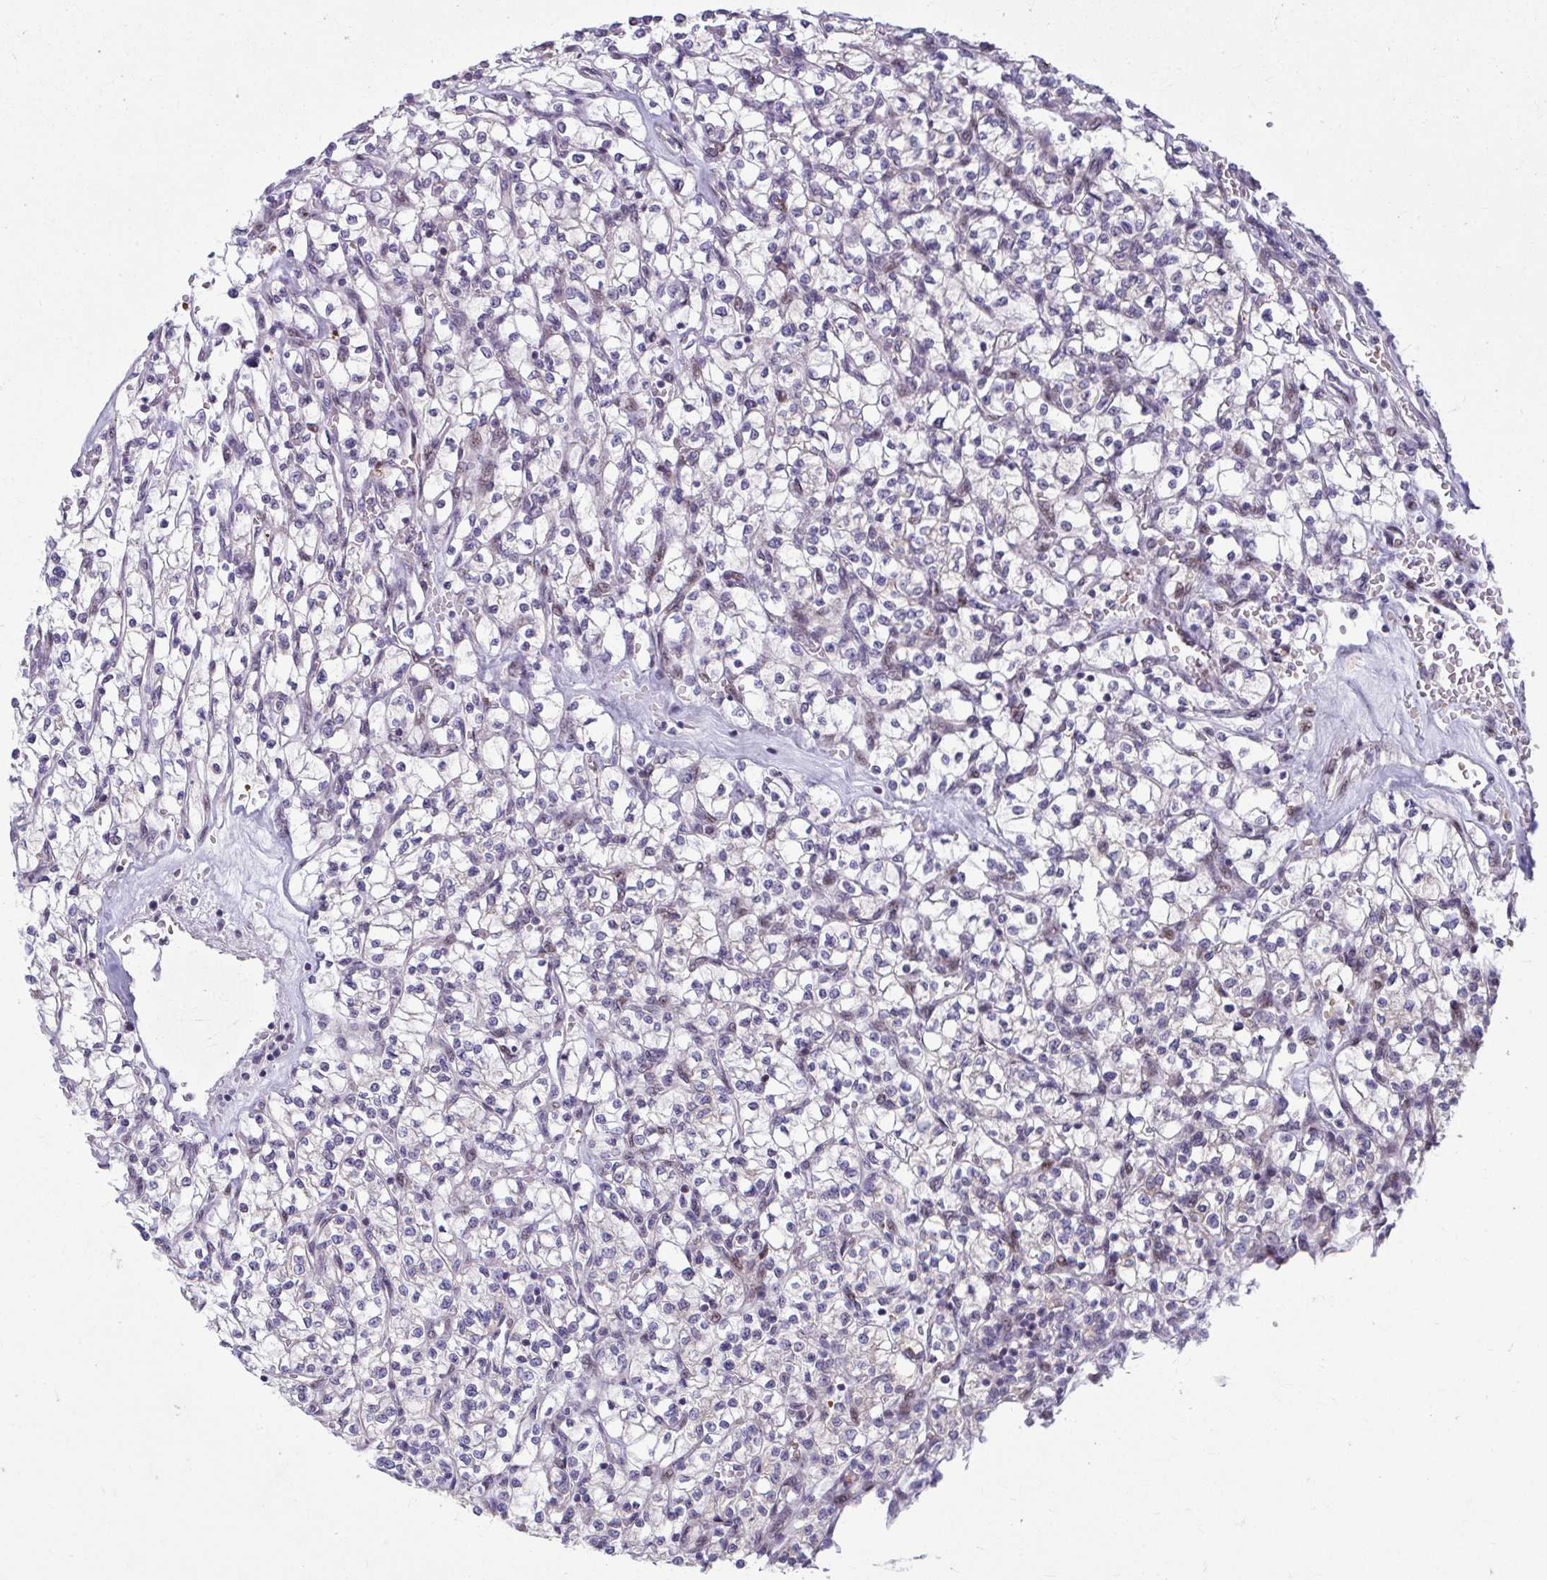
{"staining": {"intensity": "negative", "quantity": "none", "location": "none"}, "tissue": "renal cancer", "cell_type": "Tumor cells", "image_type": "cancer", "snomed": [{"axis": "morphology", "description": "Adenocarcinoma, NOS"}, {"axis": "topography", "description": "Kidney"}], "caption": "This is an IHC micrograph of human renal cancer (adenocarcinoma). There is no expression in tumor cells.", "gene": "ODF1", "patient": {"sex": "female", "age": 64}}